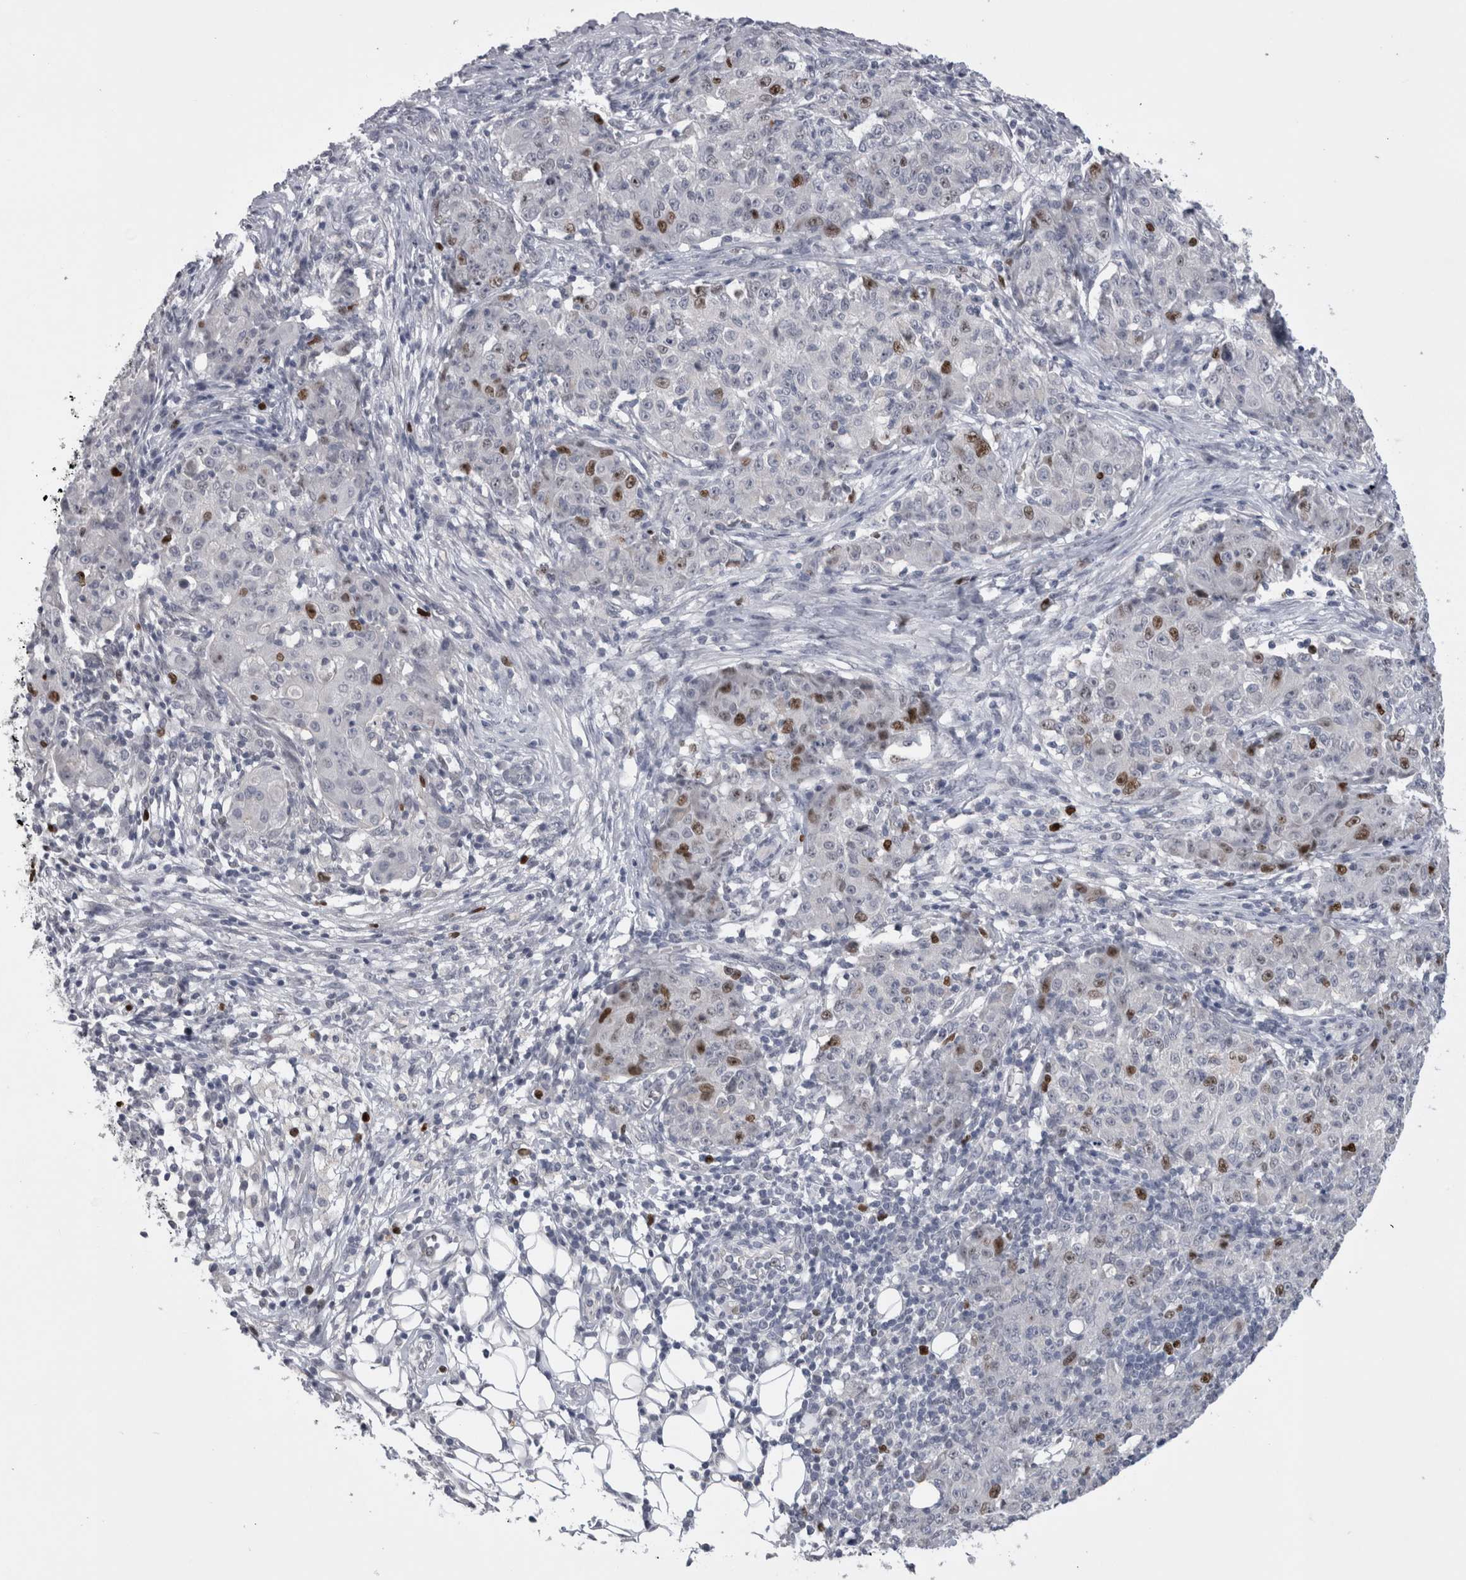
{"staining": {"intensity": "moderate", "quantity": "<25%", "location": "nuclear"}, "tissue": "ovarian cancer", "cell_type": "Tumor cells", "image_type": "cancer", "snomed": [{"axis": "morphology", "description": "Carcinoma, endometroid"}, {"axis": "topography", "description": "Ovary"}], "caption": "This micrograph exhibits immunohistochemistry staining of human ovarian cancer (endometroid carcinoma), with low moderate nuclear staining in approximately <25% of tumor cells.", "gene": "KIF18B", "patient": {"sex": "female", "age": 42}}